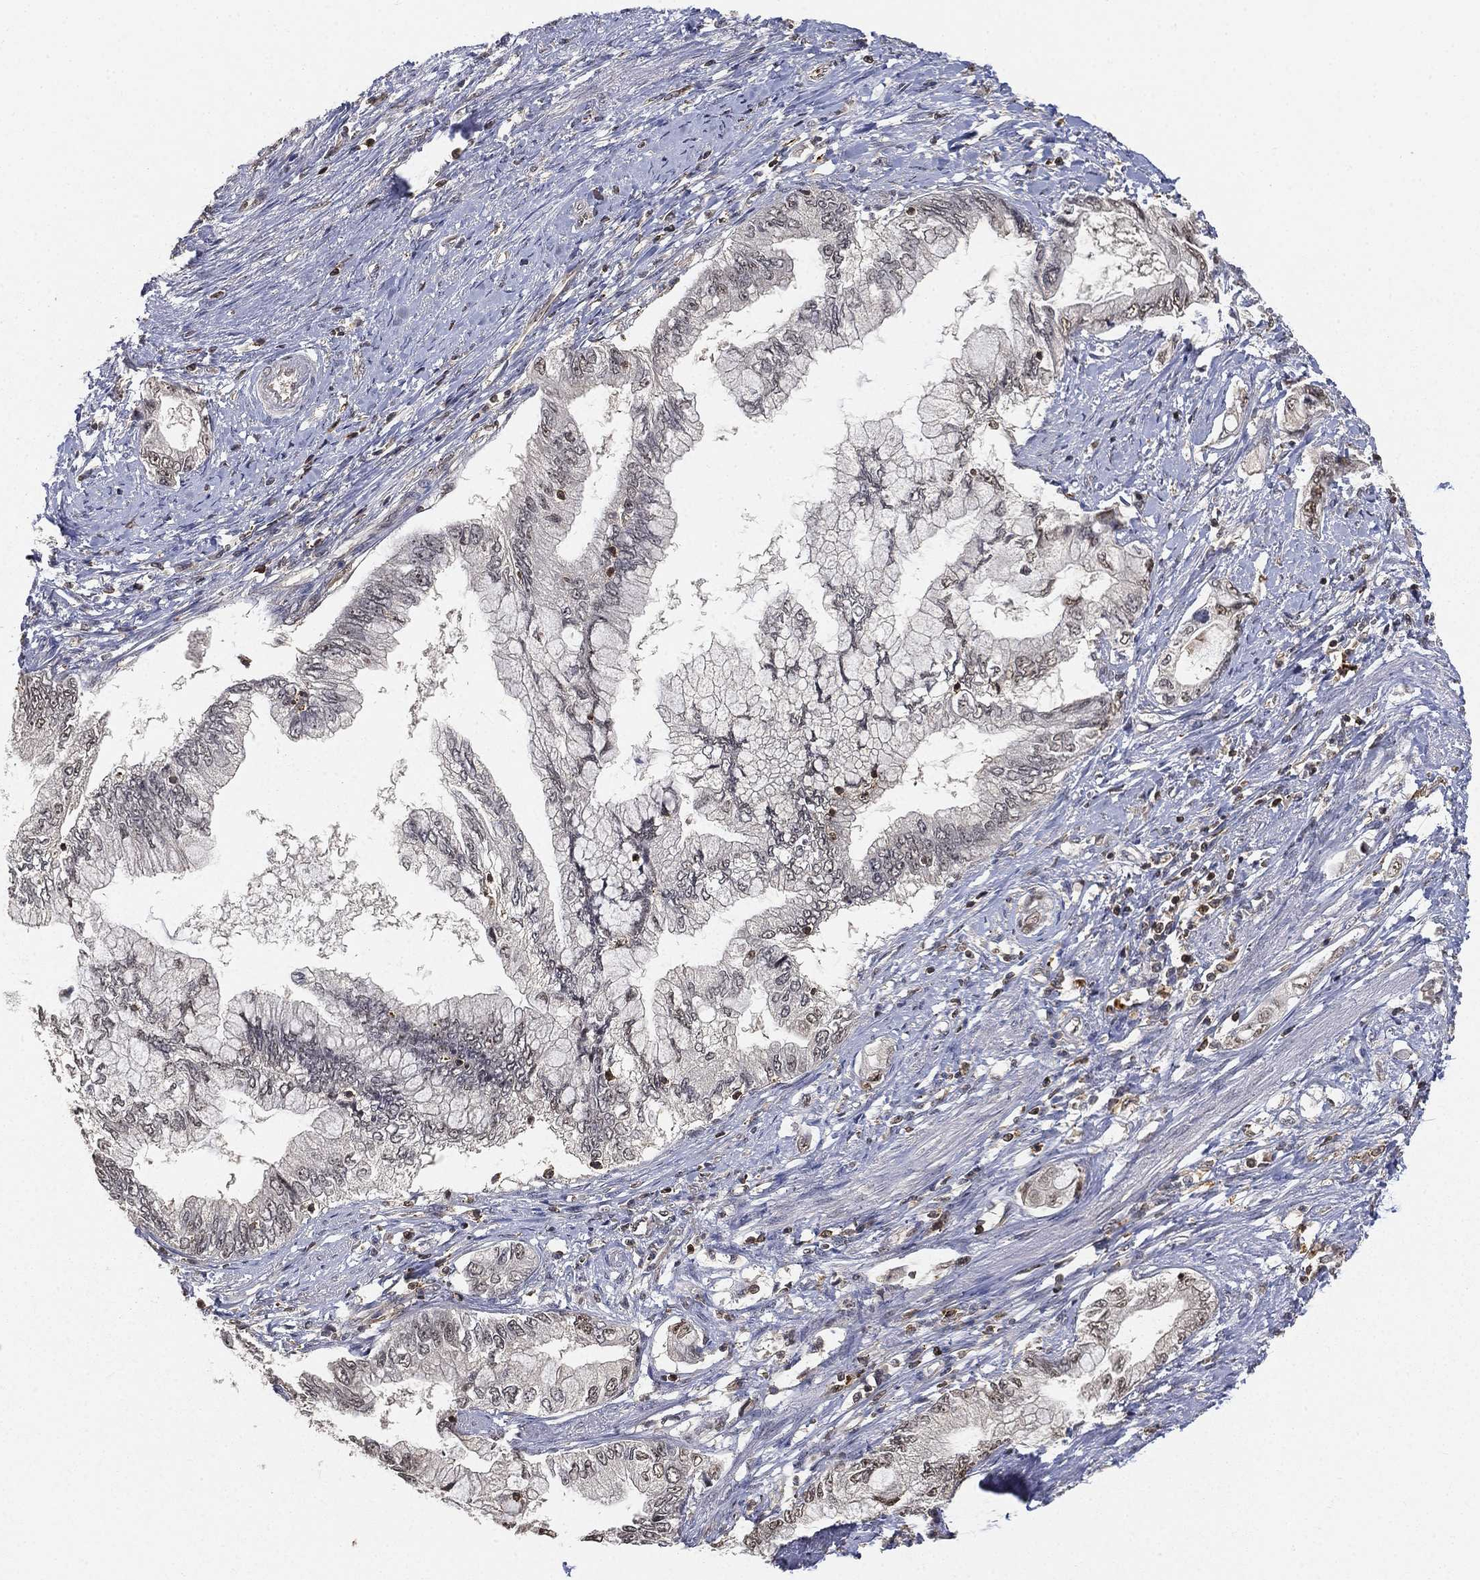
{"staining": {"intensity": "negative", "quantity": "none", "location": "none"}, "tissue": "pancreatic cancer", "cell_type": "Tumor cells", "image_type": "cancer", "snomed": [{"axis": "morphology", "description": "Adenocarcinoma, NOS"}, {"axis": "topography", "description": "Pancreas"}], "caption": "Tumor cells show no significant expression in adenocarcinoma (pancreatic). (Brightfield microscopy of DAB (3,3'-diaminobenzidine) IHC at high magnification).", "gene": "WDR26", "patient": {"sex": "female", "age": 73}}